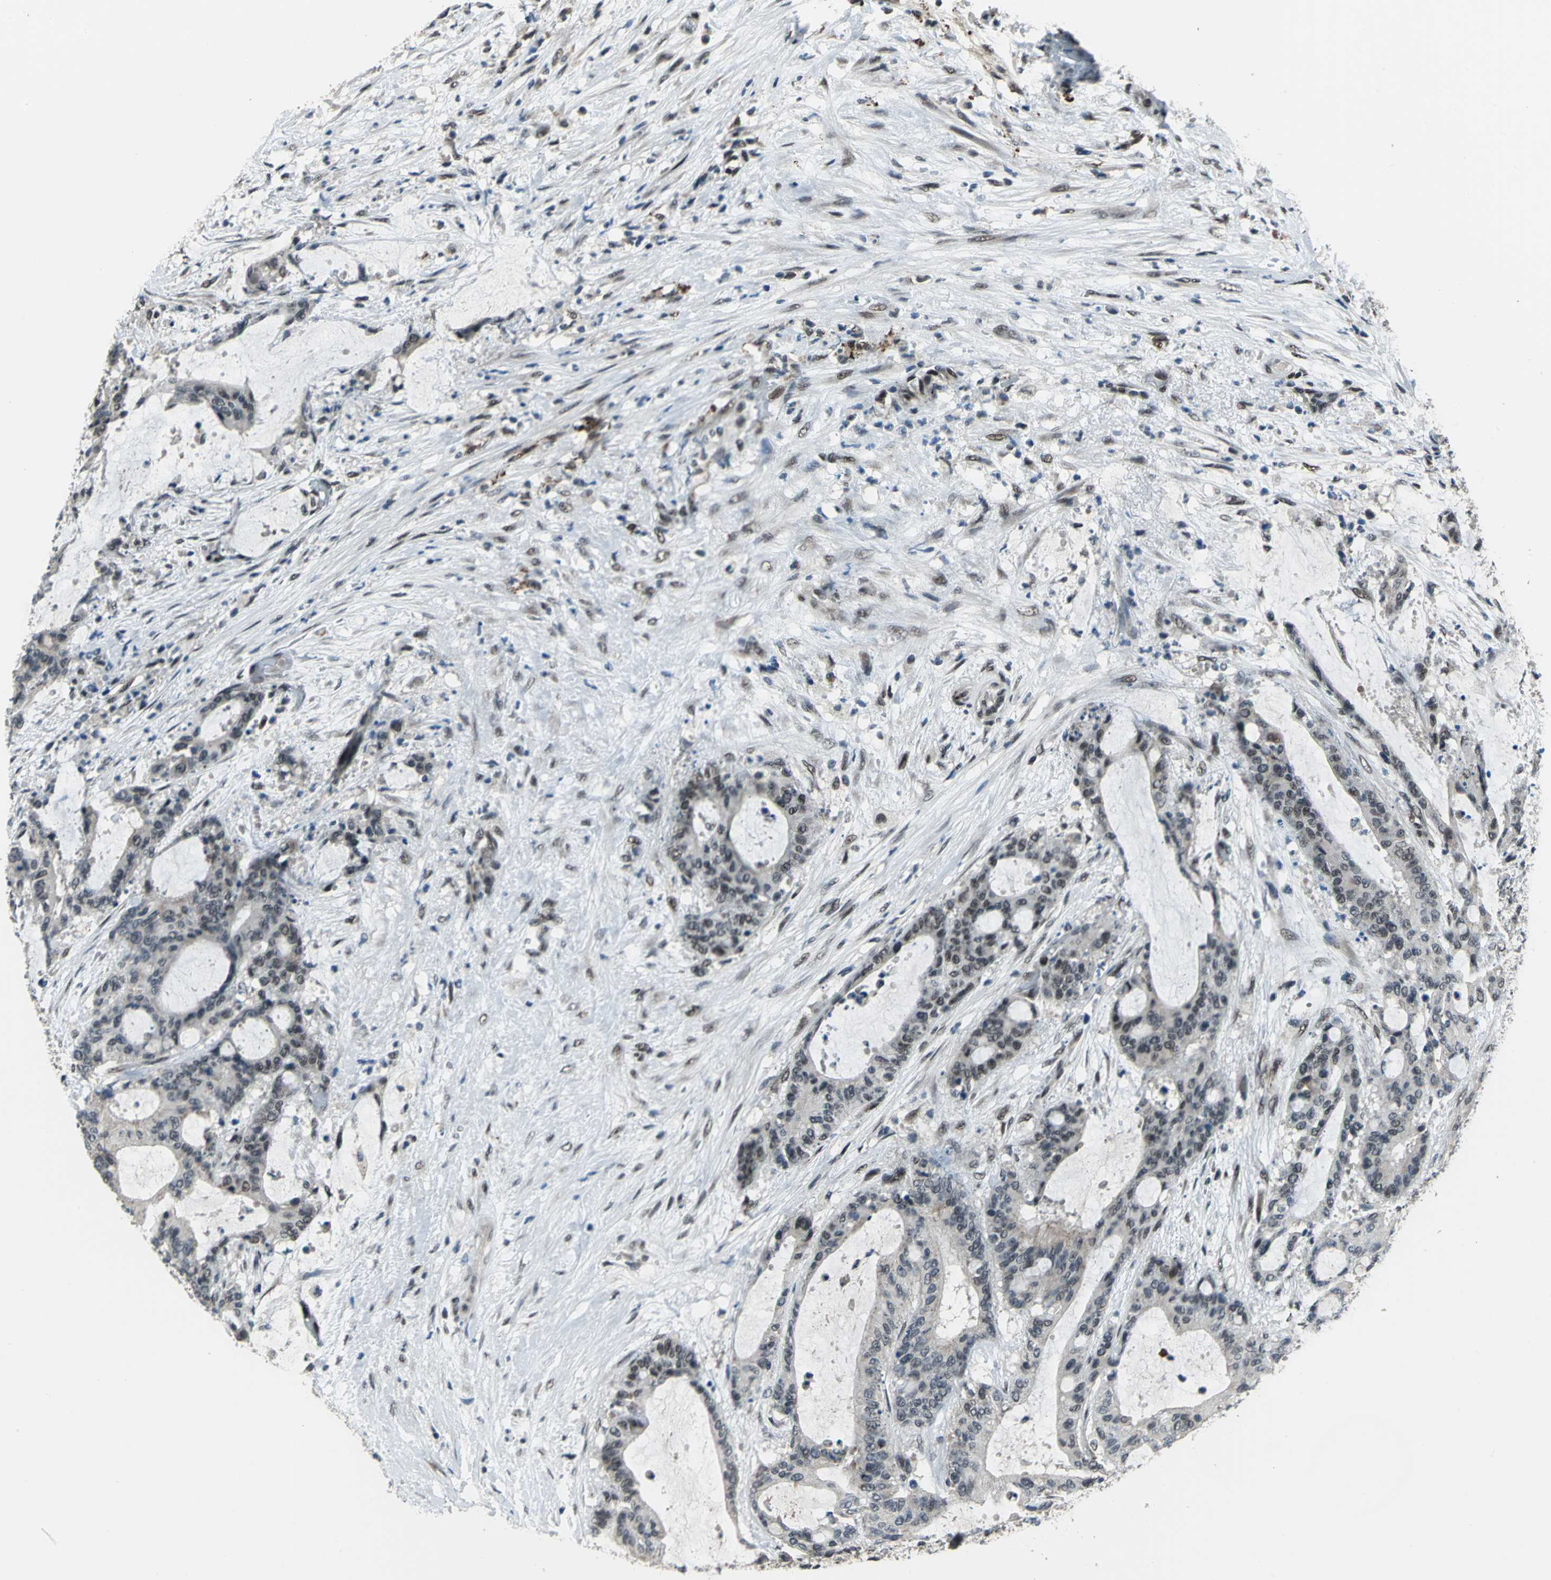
{"staining": {"intensity": "negative", "quantity": "none", "location": "none"}, "tissue": "liver cancer", "cell_type": "Tumor cells", "image_type": "cancer", "snomed": [{"axis": "morphology", "description": "Cholangiocarcinoma"}, {"axis": "topography", "description": "Liver"}], "caption": "Immunohistochemistry (IHC) photomicrograph of human liver cholangiocarcinoma stained for a protein (brown), which displays no staining in tumor cells.", "gene": "ELF2", "patient": {"sex": "female", "age": 73}}